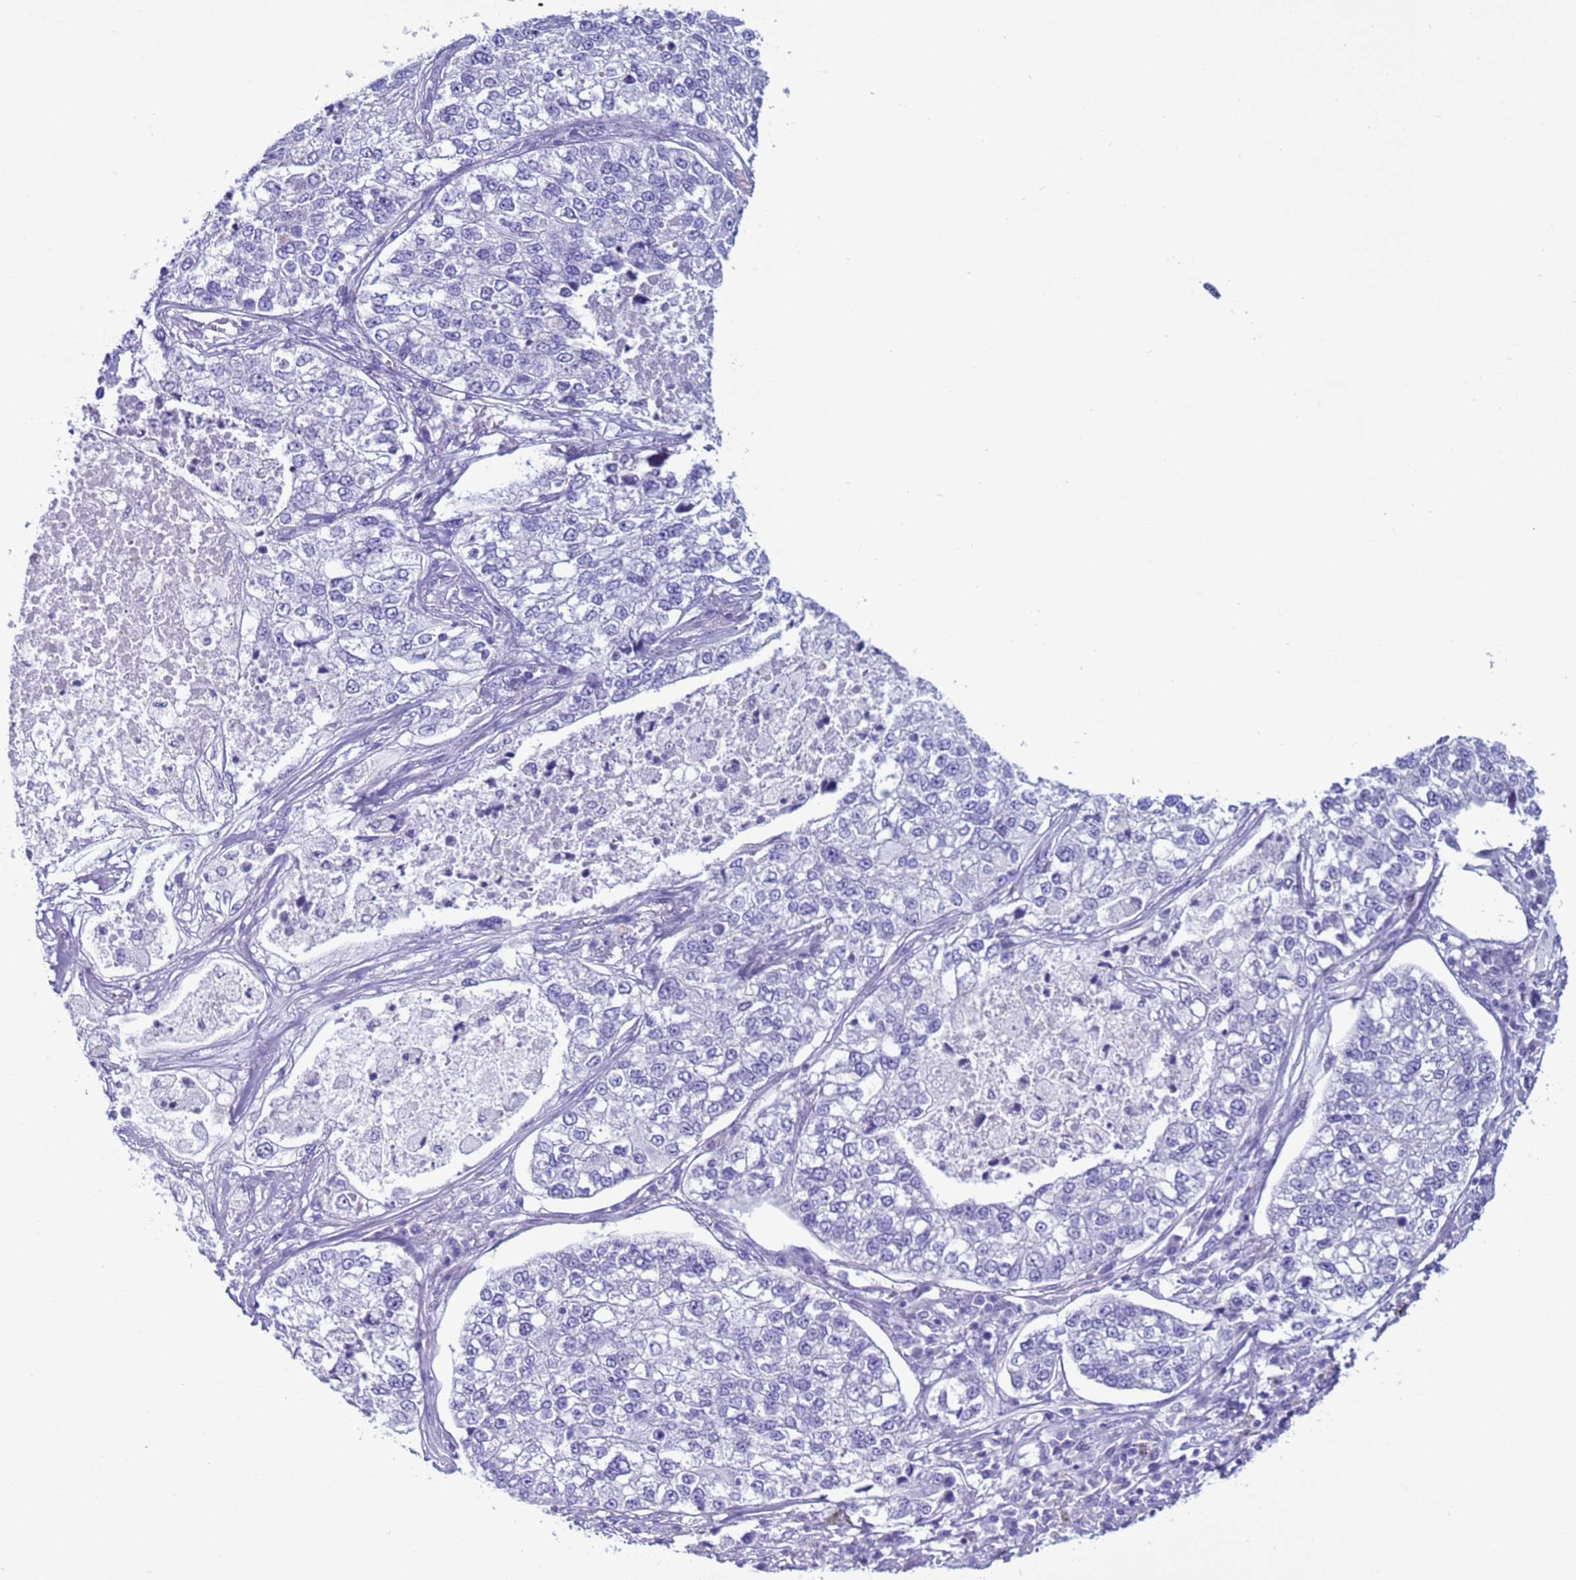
{"staining": {"intensity": "negative", "quantity": "none", "location": "none"}, "tissue": "lung cancer", "cell_type": "Tumor cells", "image_type": "cancer", "snomed": [{"axis": "morphology", "description": "Adenocarcinoma, NOS"}, {"axis": "topography", "description": "Lung"}], "caption": "This is a image of IHC staining of lung cancer (adenocarcinoma), which shows no positivity in tumor cells. (Immunohistochemistry, brightfield microscopy, high magnification).", "gene": "CST4", "patient": {"sex": "male", "age": 49}}